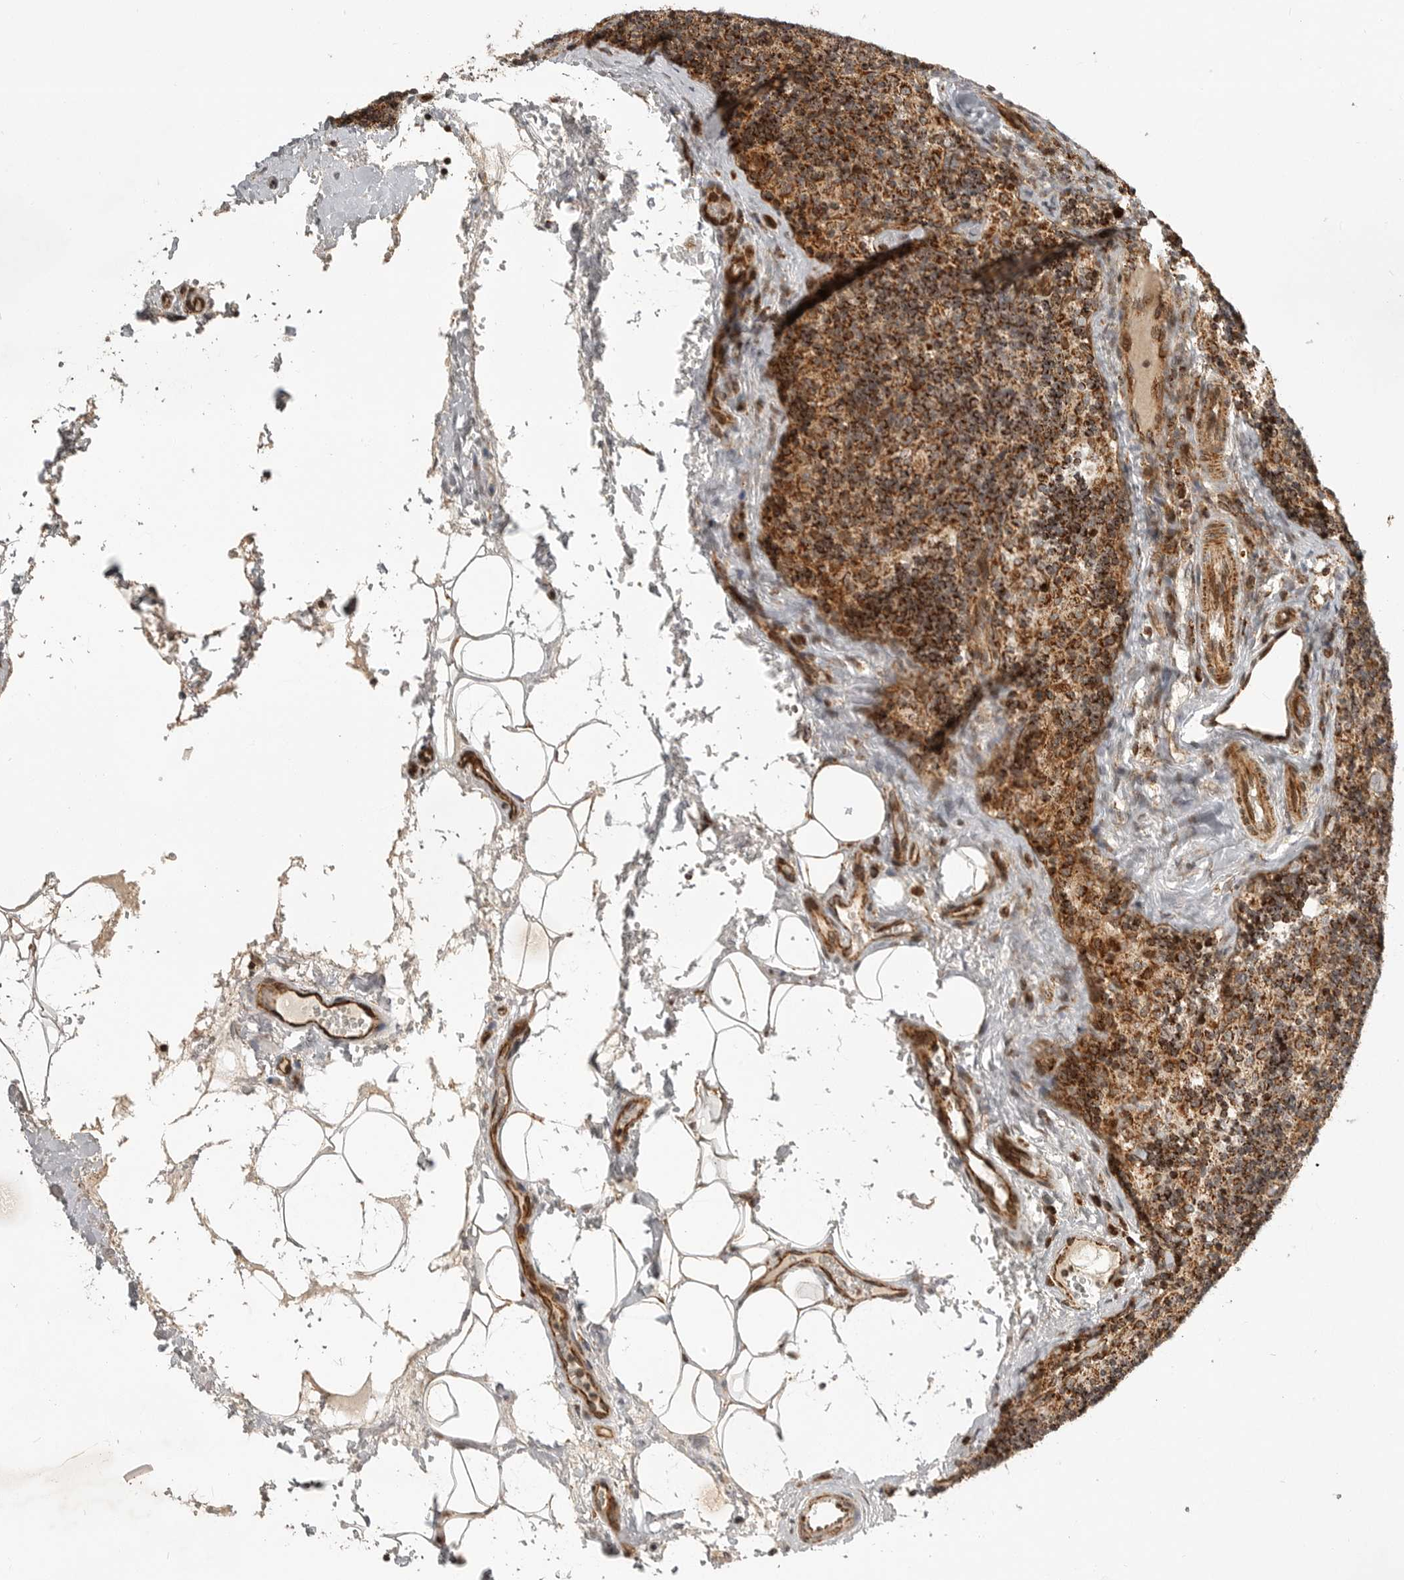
{"staining": {"intensity": "moderate", "quantity": ">75%", "location": "cytoplasmic/membranous"}, "tissue": "lymph node", "cell_type": "Germinal center cells", "image_type": "normal", "snomed": [{"axis": "morphology", "description": "Normal tissue, NOS"}, {"axis": "topography", "description": "Lymph node"}], "caption": "Protein staining displays moderate cytoplasmic/membranous expression in approximately >75% of germinal center cells in unremarkable lymph node.", "gene": "NARS2", "patient": {"sex": "female", "age": 22}}